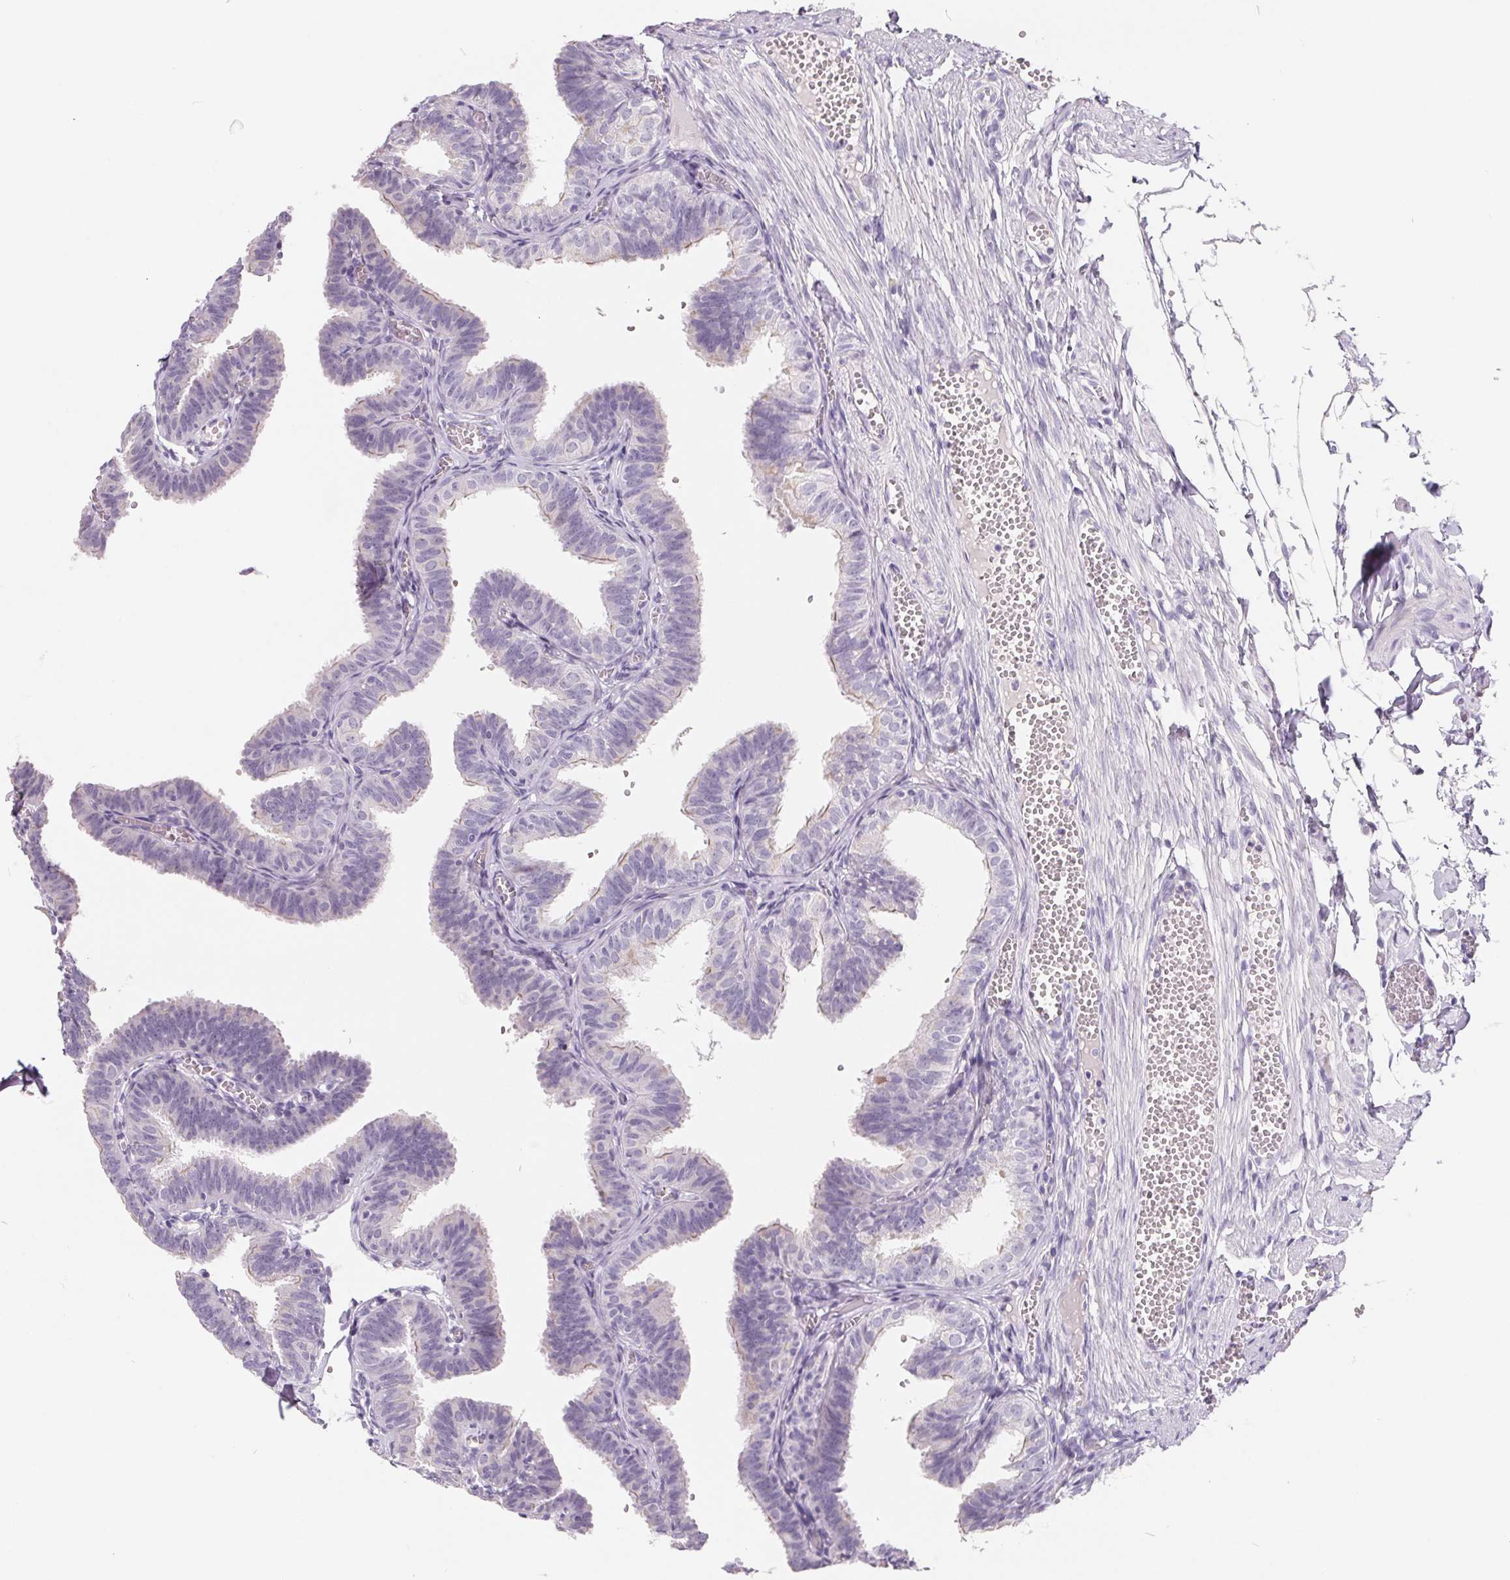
{"staining": {"intensity": "negative", "quantity": "none", "location": "none"}, "tissue": "fallopian tube", "cell_type": "Glandular cells", "image_type": "normal", "snomed": [{"axis": "morphology", "description": "Normal tissue, NOS"}, {"axis": "topography", "description": "Fallopian tube"}], "caption": "DAB immunohistochemical staining of normal human fallopian tube shows no significant staining in glandular cells. (DAB (3,3'-diaminobenzidine) IHC with hematoxylin counter stain).", "gene": "FDX1", "patient": {"sex": "female", "age": 25}}